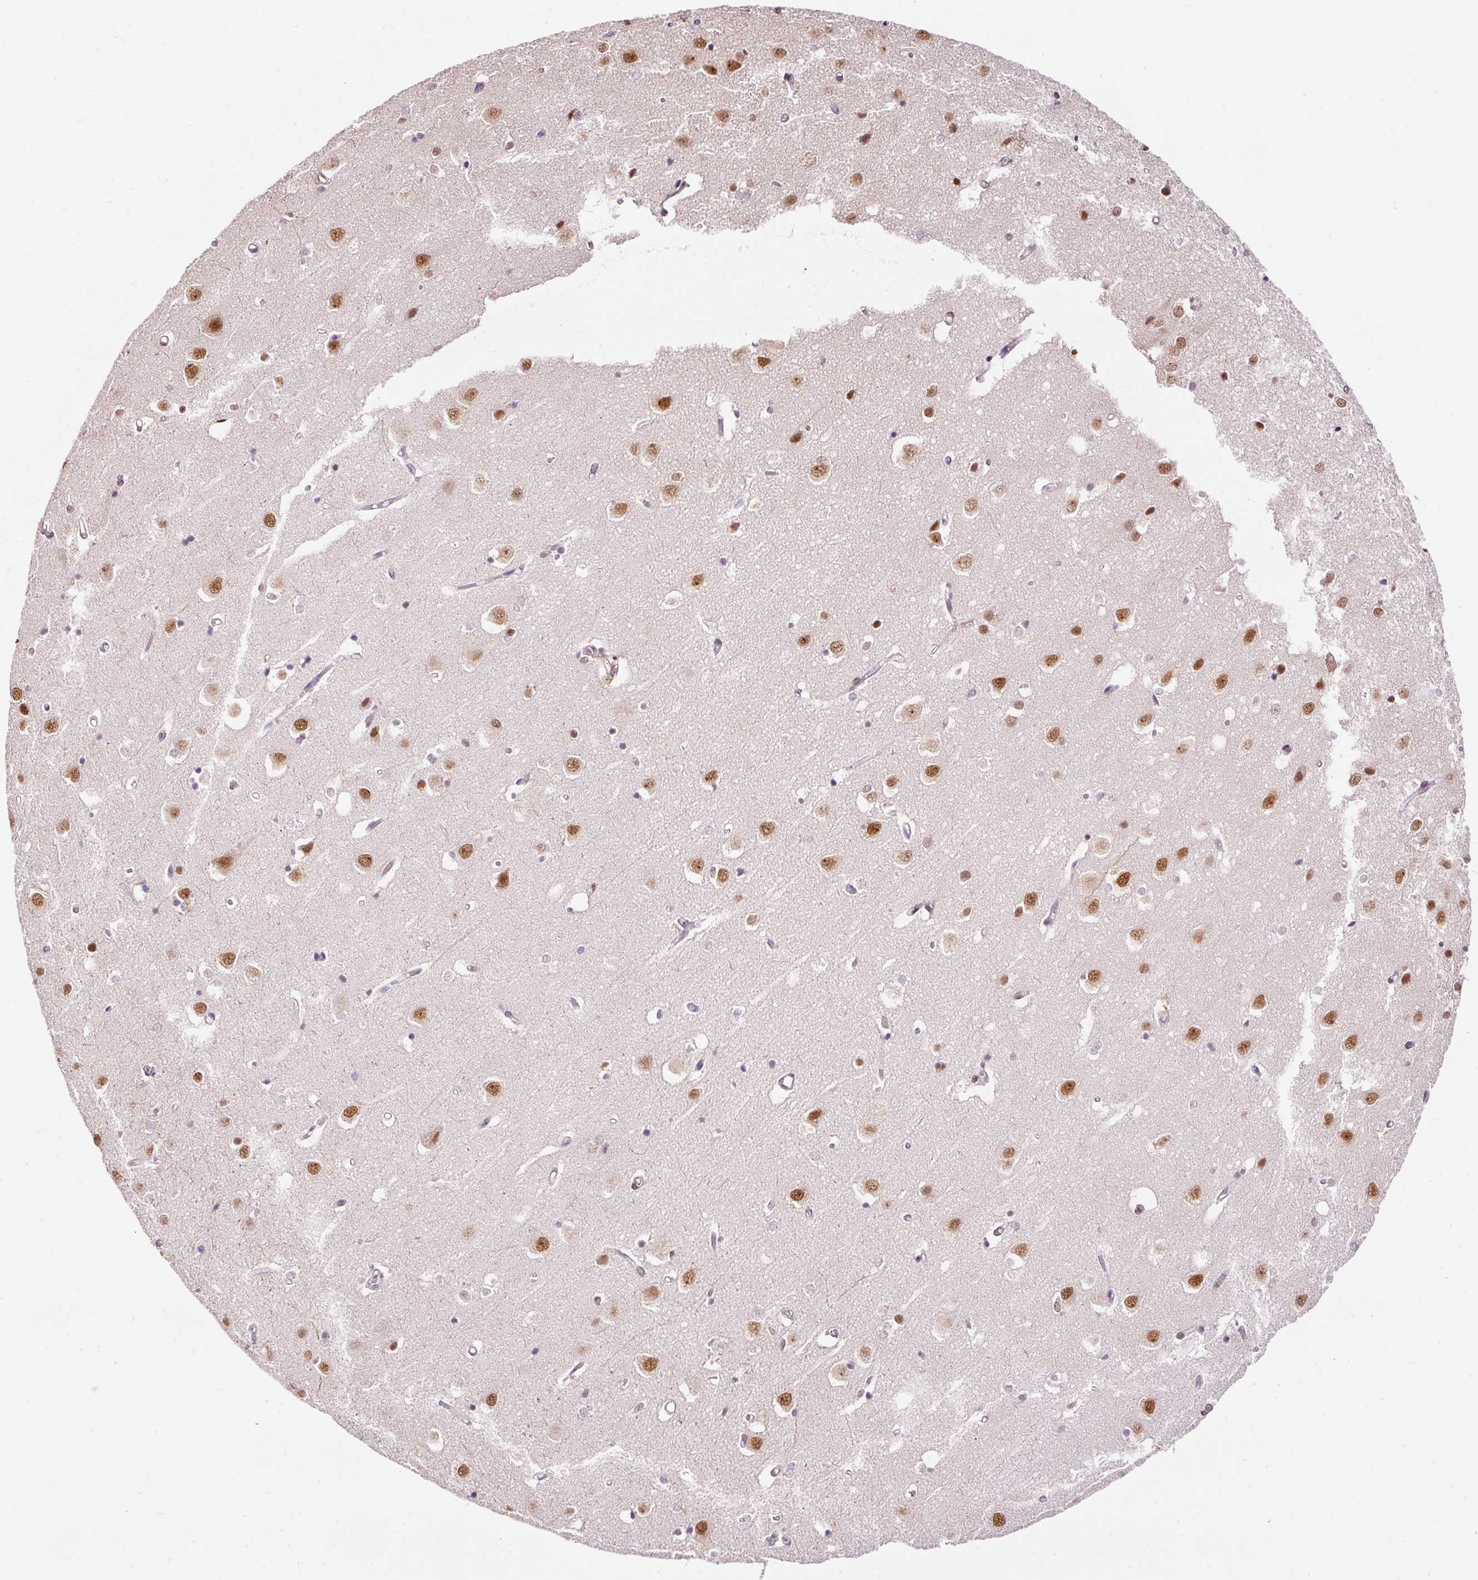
{"staining": {"intensity": "moderate", "quantity": "25%-75%", "location": "nuclear"}, "tissue": "cerebral cortex", "cell_type": "Endothelial cells", "image_type": "normal", "snomed": [{"axis": "morphology", "description": "Normal tissue, NOS"}, {"axis": "topography", "description": "Cerebral cortex"}], "caption": "High-power microscopy captured an IHC photomicrograph of normal cerebral cortex, revealing moderate nuclear staining in approximately 25%-75% of endothelial cells.", "gene": "HNRNPC", "patient": {"sex": "male", "age": 70}}